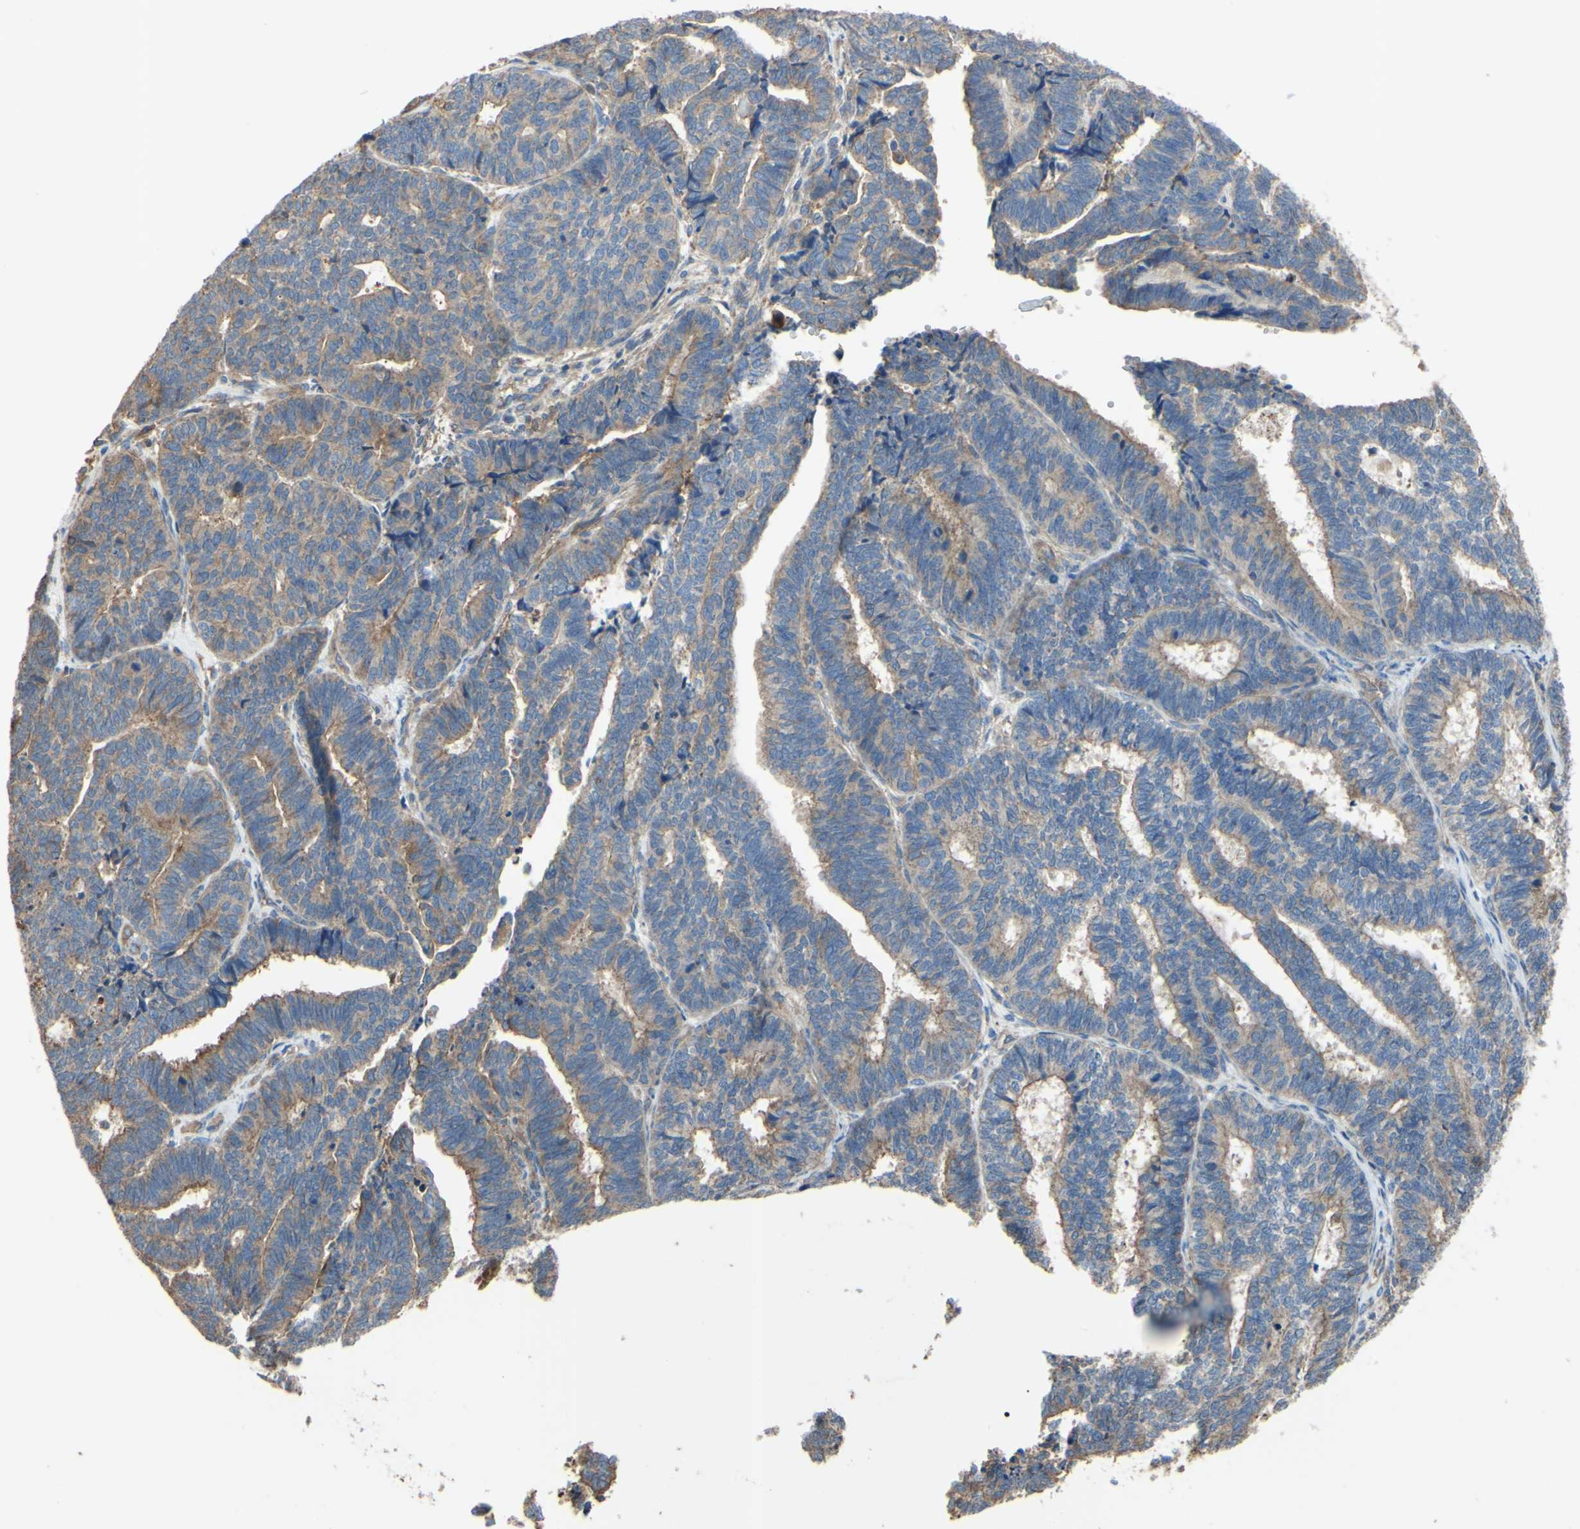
{"staining": {"intensity": "moderate", "quantity": ">75%", "location": "cytoplasmic/membranous"}, "tissue": "endometrial cancer", "cell_type": "Tumor cells", "image_type": "cancer", "snomed": [{"axis": "morphology", "description": "Adenocarcinoma, NOS"}, {"axis": "topography", "description": "Endometrium"}], "caption": "Moderate cytoplasmic/membranous protein expression is appreciated in about >75% of tumor cells in endometrial cancer (adenocarcinoma).", "gene": "BECN1", "patient": {"sex": "female", "age": 70}}